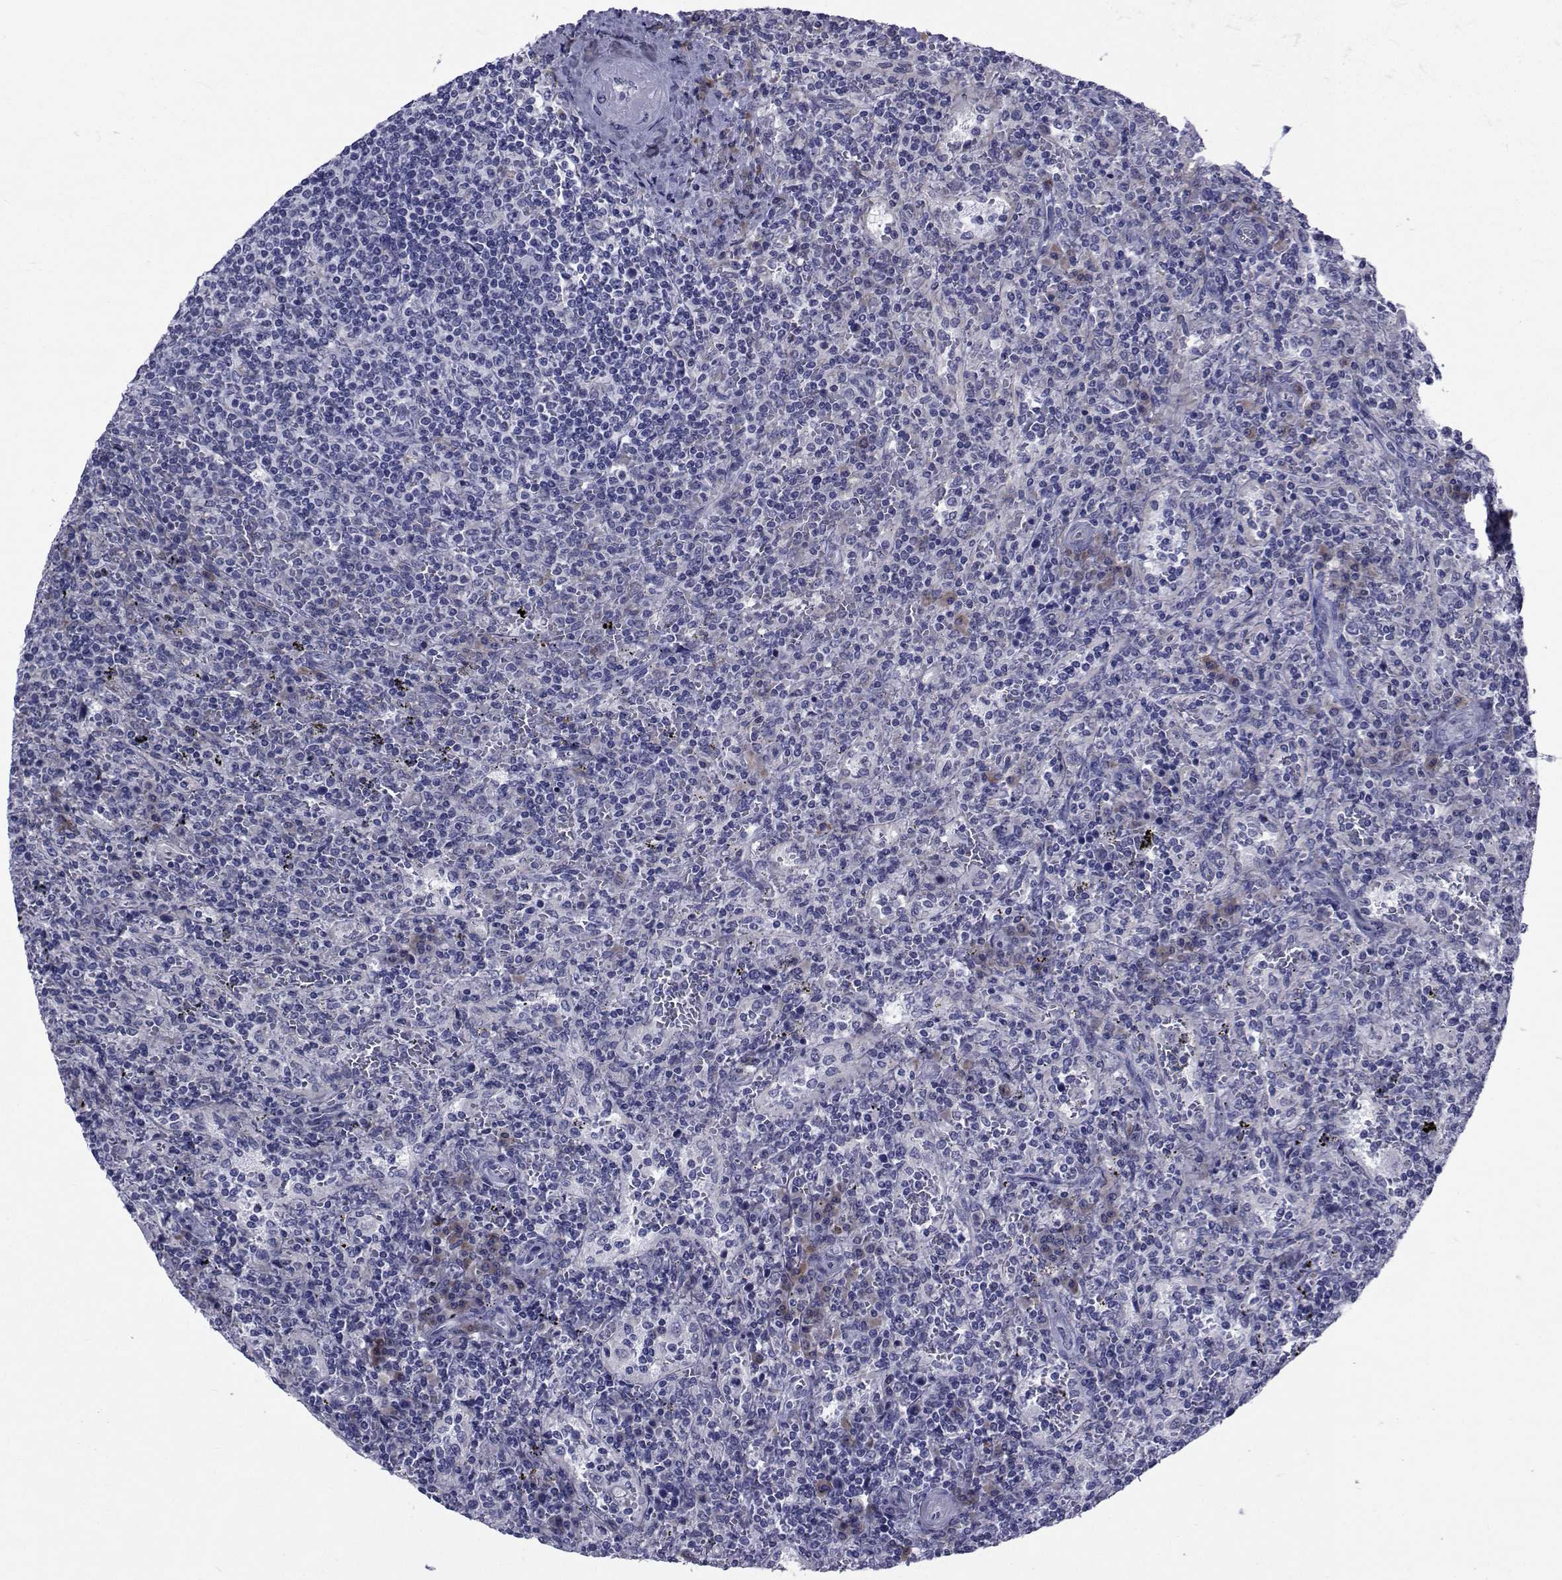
{"staining": {"intensity": "negative", "quantity": "none", "location": "none"}, "tissue": "lymphoma", "cell_type": "Tumor cells", "image_type": "cancer", "snomed": [{"axis": "morphology", "description": "Malignant lymphoma, non-Hodgkin's type, Low grade"}, {"axis": "topography", "description": "Spleen"}], "caption": "IHC of lymphoma exhibits no staining in tumor cells.", "gene": "ROPN1", "patient": {"sex": "male", "age": 62}}